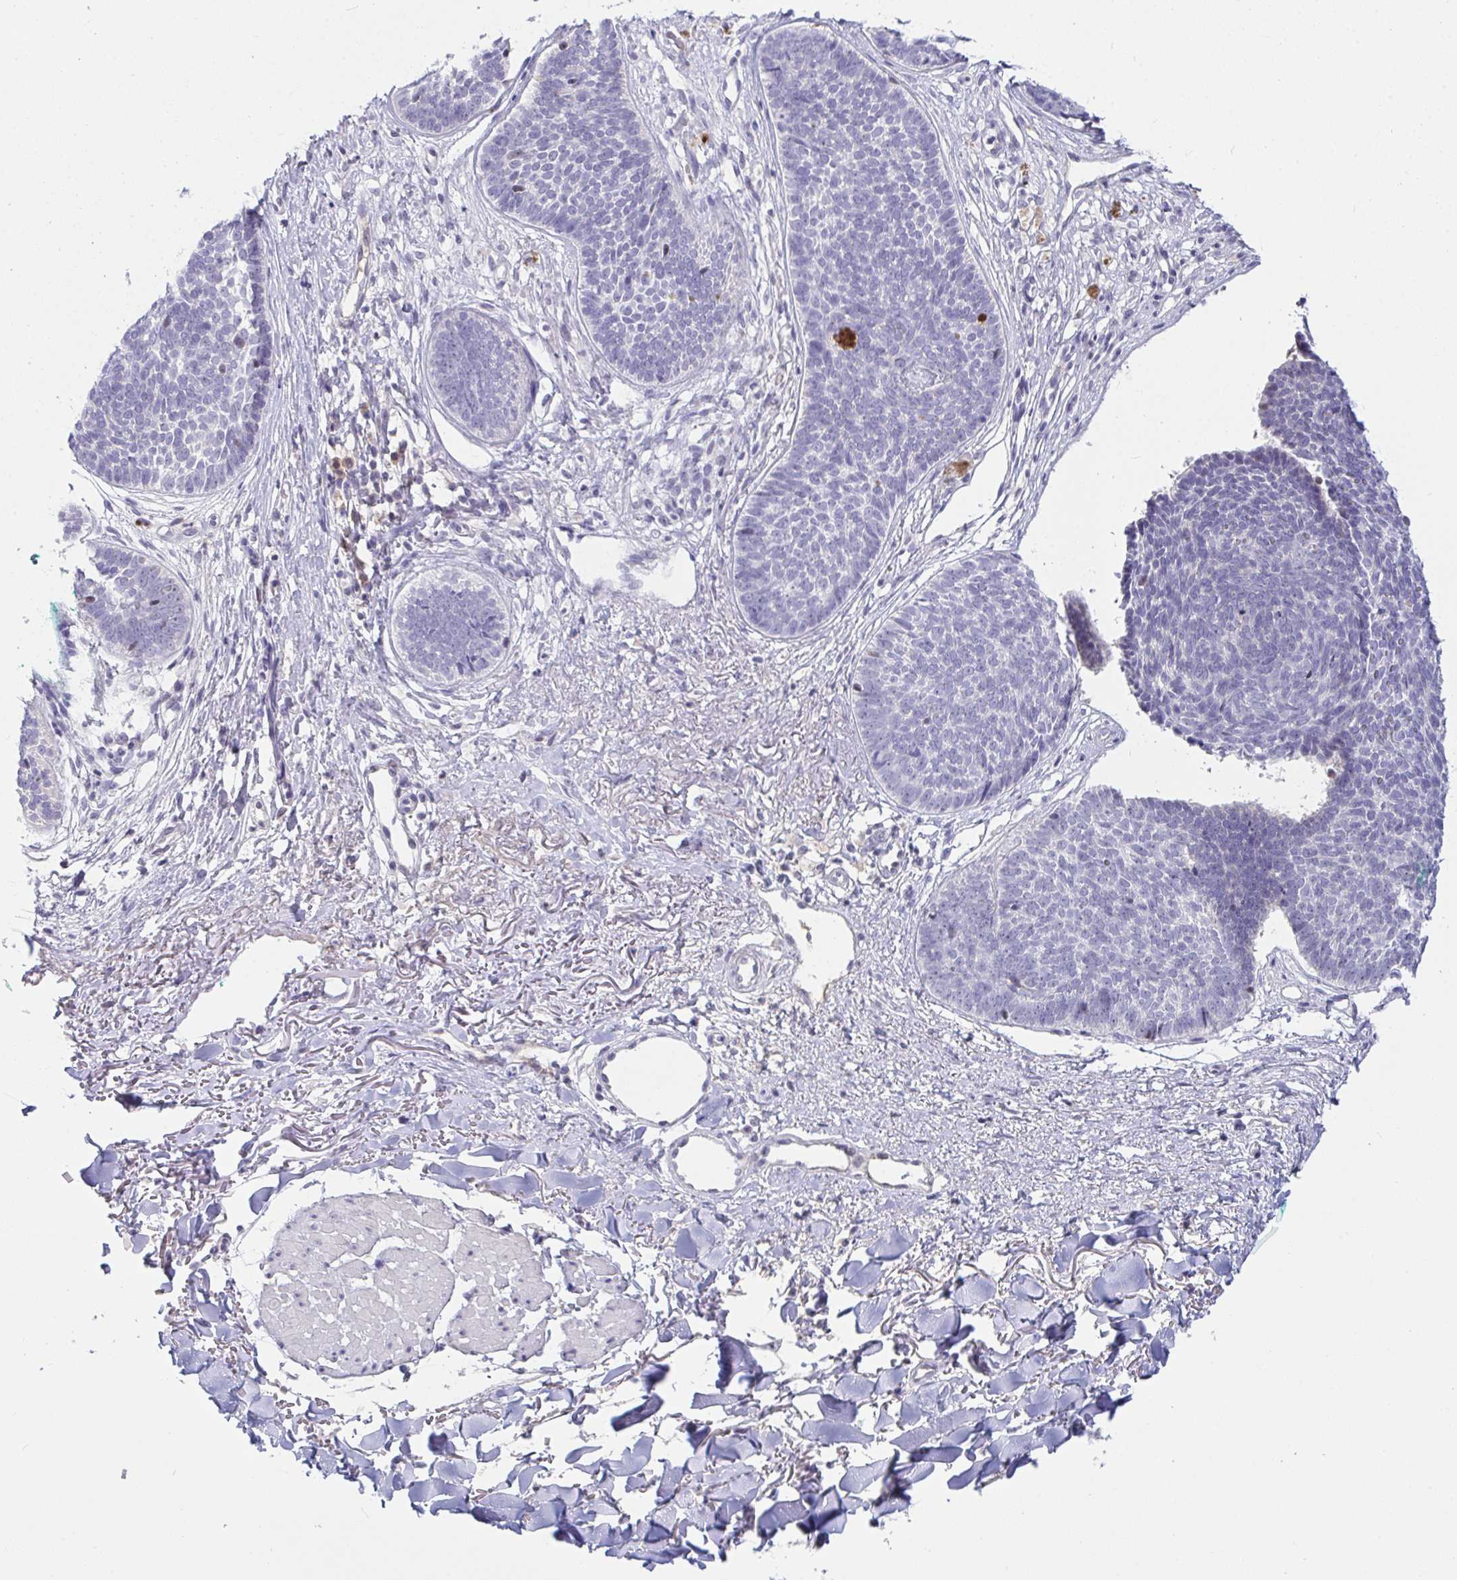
{"staining": {"intensity": "negative", "quantity": "none", "location": "none"}, "tissue": "skin cancer", "cell_type": "Tumor cells", "image_type": "cancer", "snomed": [{"axis": "morphology", "description": "Basal cell carcinoma"}, {"axis": "topography", "description": "Skin"}, {"axis": "topography", "description": "Skin of neck"}, {"axis": "topography", "description": "Skin of shoulder"}, {"axis": "topography", "description": "Skin of back"}], "caption": "DAB (3,3'-diaminobenzidine) immunohistochemical staining of skin cancer exhibits no significant expression in tumor cells. (Stains: DAB (3,3'-diaminobenzidine) IHC with hematoxylin counter stain, Microscopy: brightfield microscopy at high magnification).", "gene": "MYC", "patient": {"sex": "male", "age": 80}}